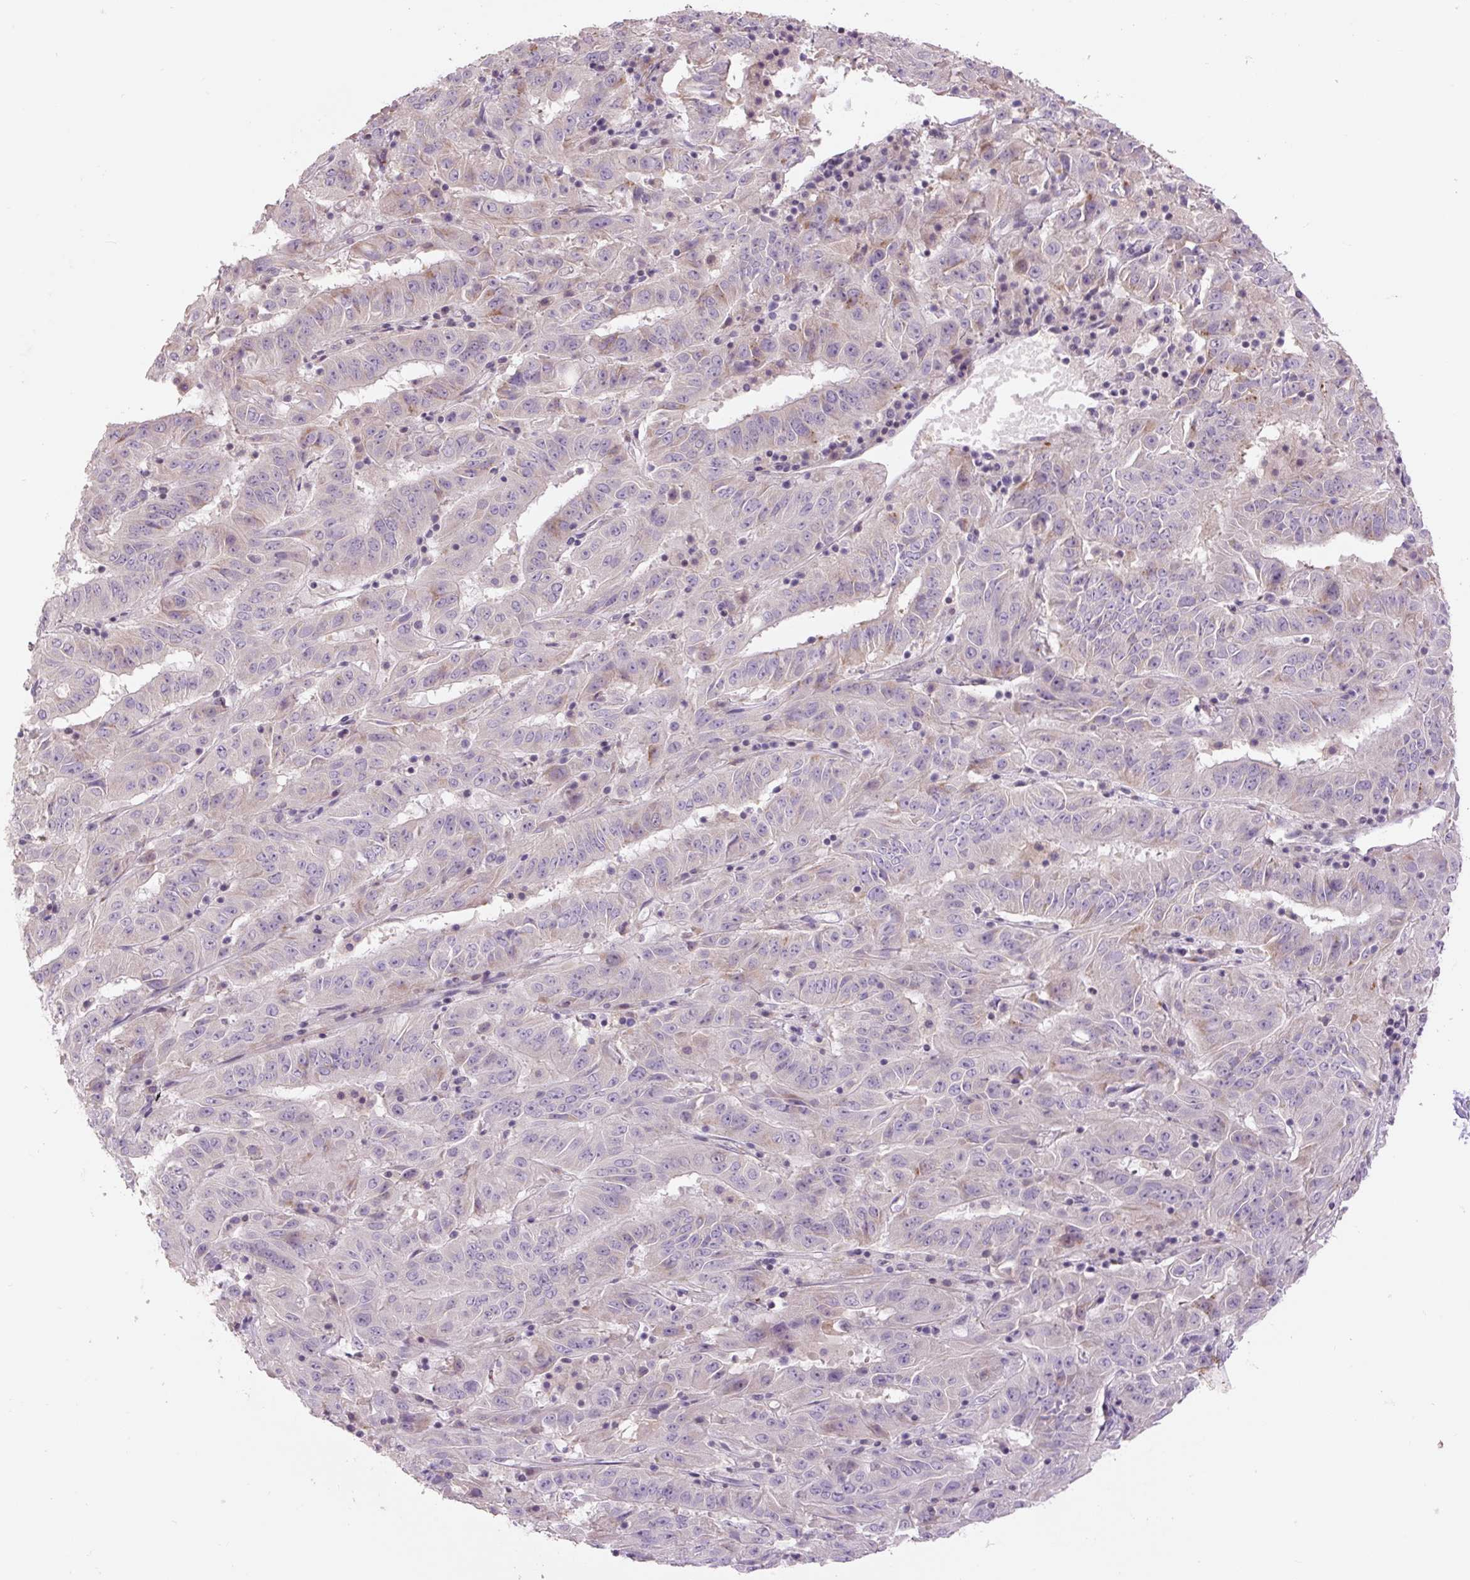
{"staining": {"intensity": "moderate", "quantity": "<25%", "location": "cytoplasmic/membranous"}, "tissue": "pancreatic cancer", "cell_type": "Tumor cells", "image_type": "cancer", "snomed": [{"axis": "morphology", "description": "Adenocarcinoma, NOS"}, {"axis": "topography", "description": "Pancreas"}], "caption": "Immunohistochemistry of human adenocarcinoma (pancreatic) reveals low levels of moderate cytoplasmic/membranous positivity in about <25% of tumor cells. The staining was performed using DAB (3,3'-diaminobenzidine) to visualize the protein expression in brown, while the nuclei were stained in blue with hematoxylin (Magnification: 20x).", "gene": "TMEM100", "patient": {"sex": "male", "age": 63}}